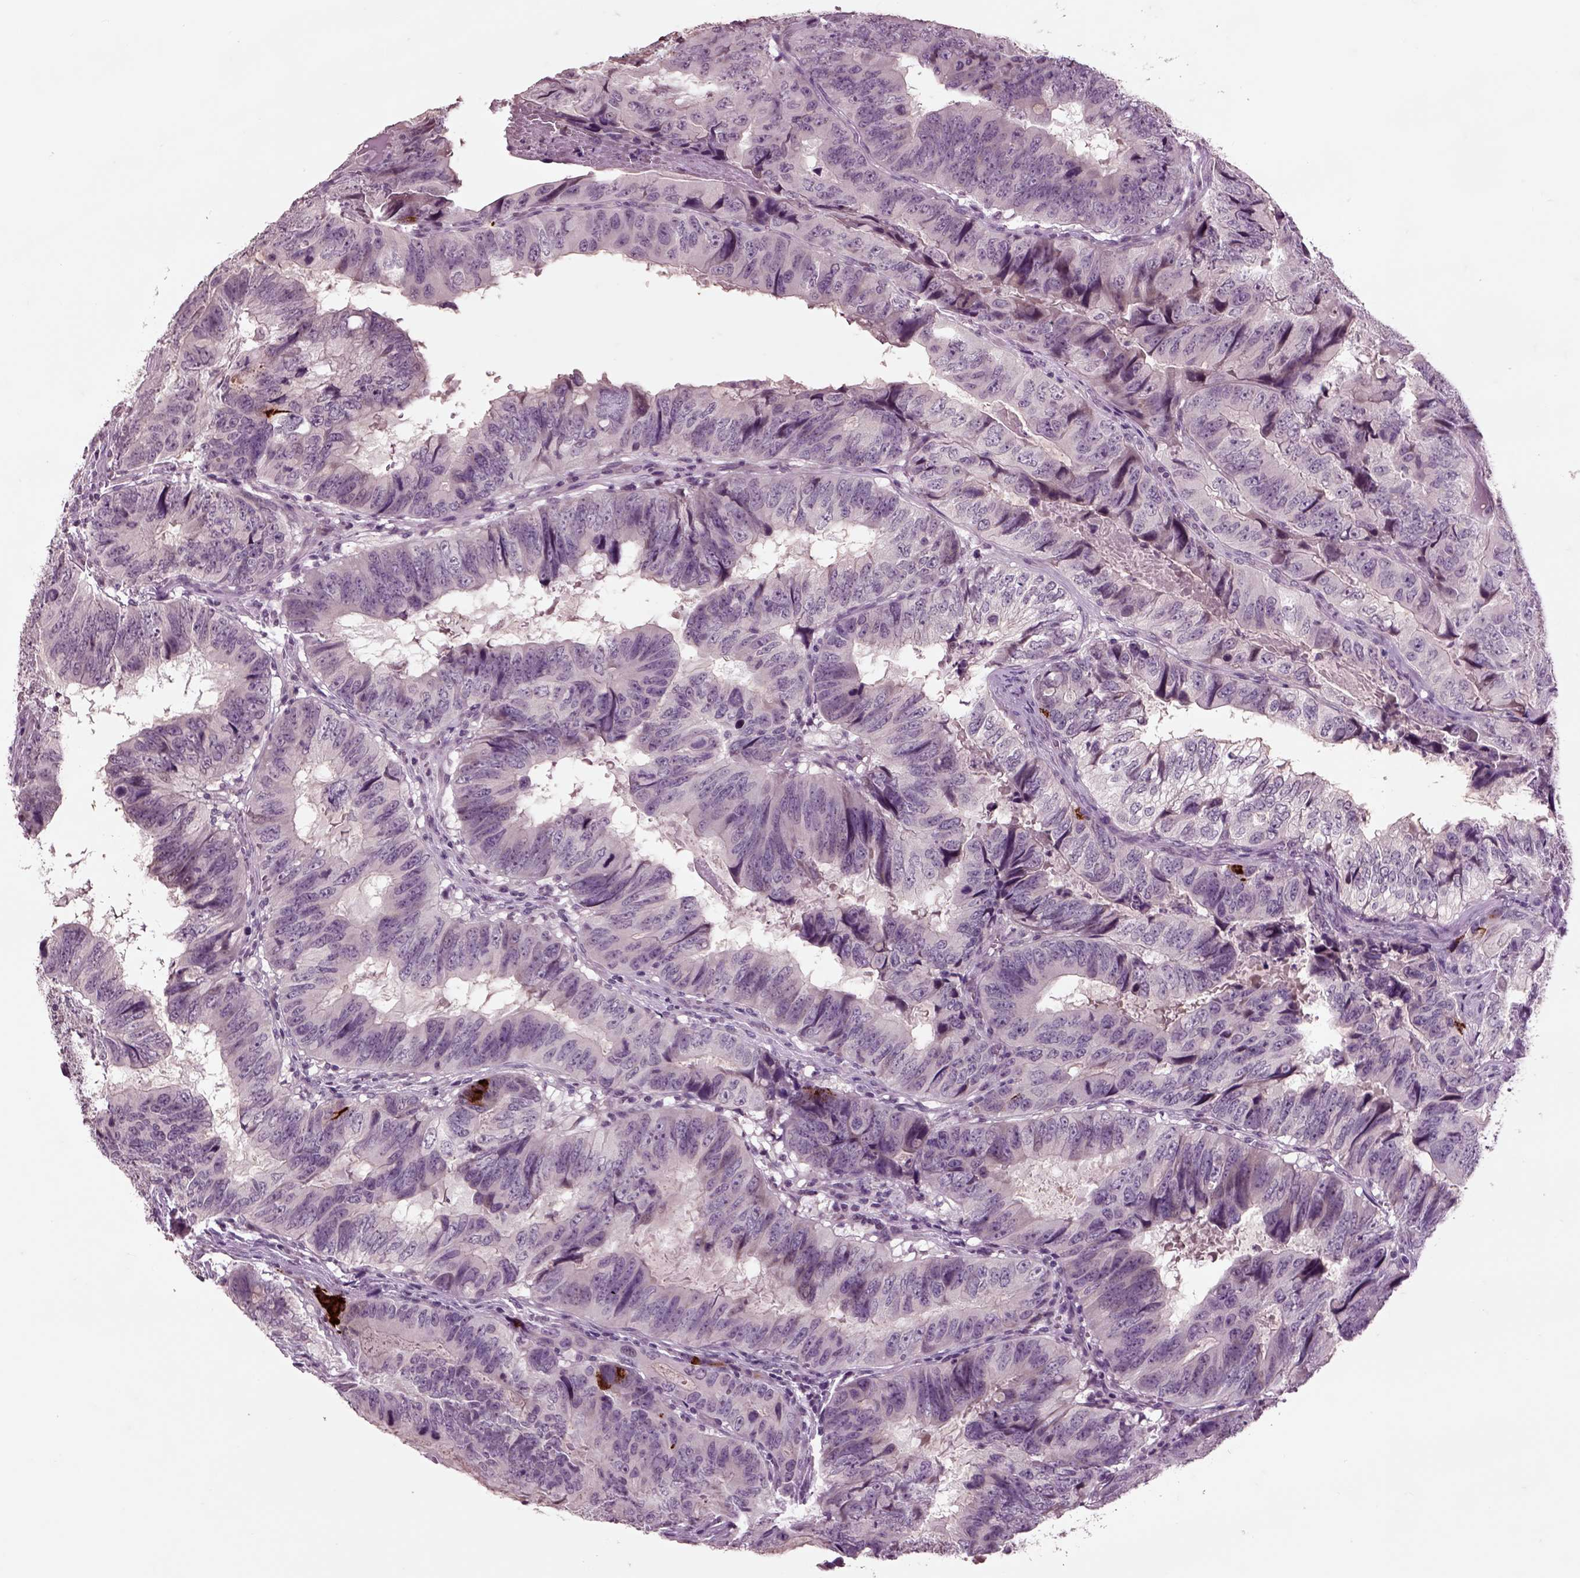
{"staining": {"intensity": "negative", "quantity": "none", "location": "none"}, "tissue": "colorectal cancer", "cell_type": "Tumor cells", "image_type": "cancer", "snomed": [{"axis": "morphology", "description": "Adenocarcinoma, NOS"}, {"axis": "topography", "description": "Colon"}], "caption": "IHC of colorectal adenocarcinoma shows no expression in tumor cells.", "gene": "CHGB", "patient": {"sex": "male", "age": 79}}